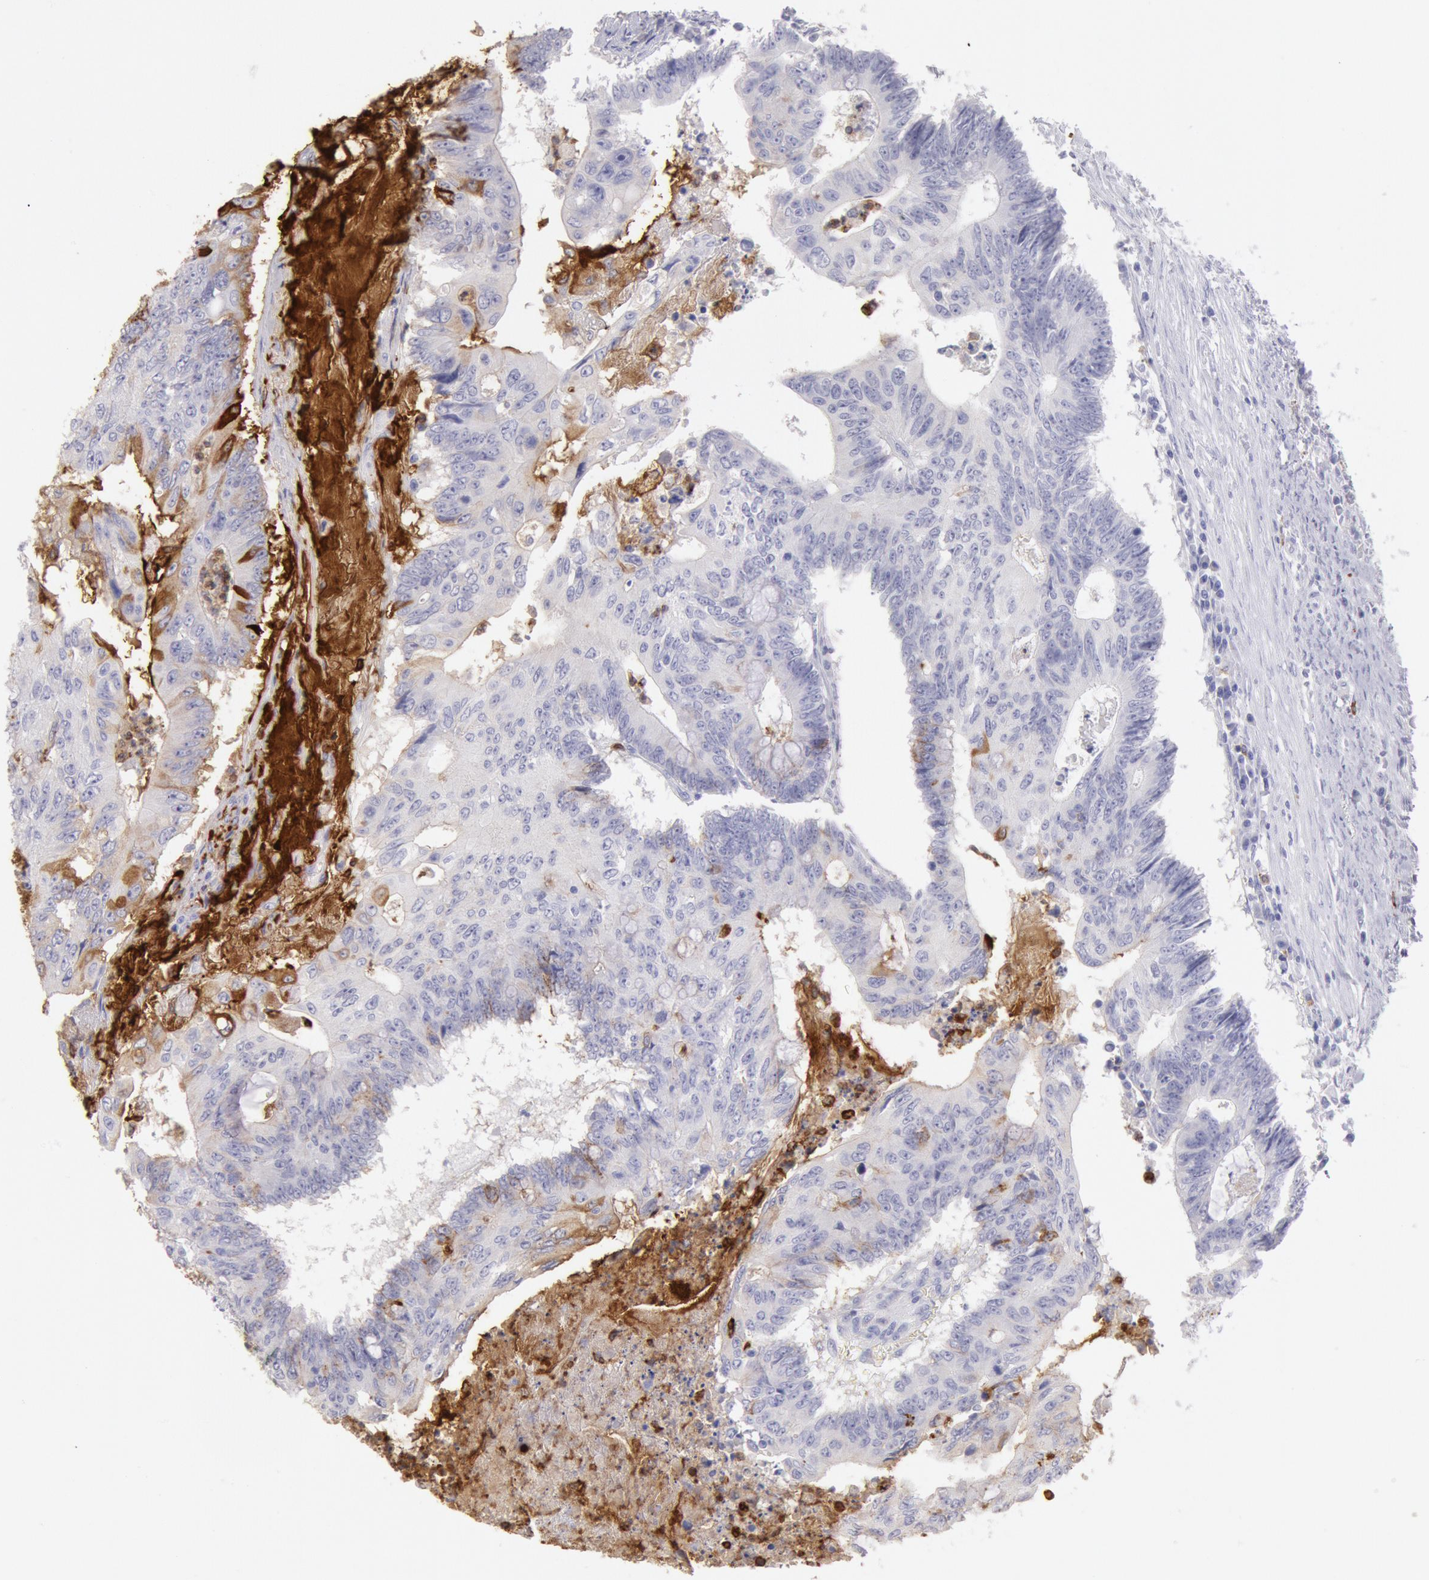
{"staining": {"intensity": "negative", "quantity": "none", "location": "none"}, "tissue": "colorectal cancer", "cell_type": "Tumor cells", "image_type": "cancer", "snomed": [{"axis": "morphology", "description": "Adenocarcinoma, NOS"}, {"axis": "topography", "description": "Colon"}], "caption": "The histopathology image shows no significant positivity in tumor cells of colorectal cancer (adenocarcinoma).", "gene": "FCN1", "patient": {"sex": "male", "age": 65}}